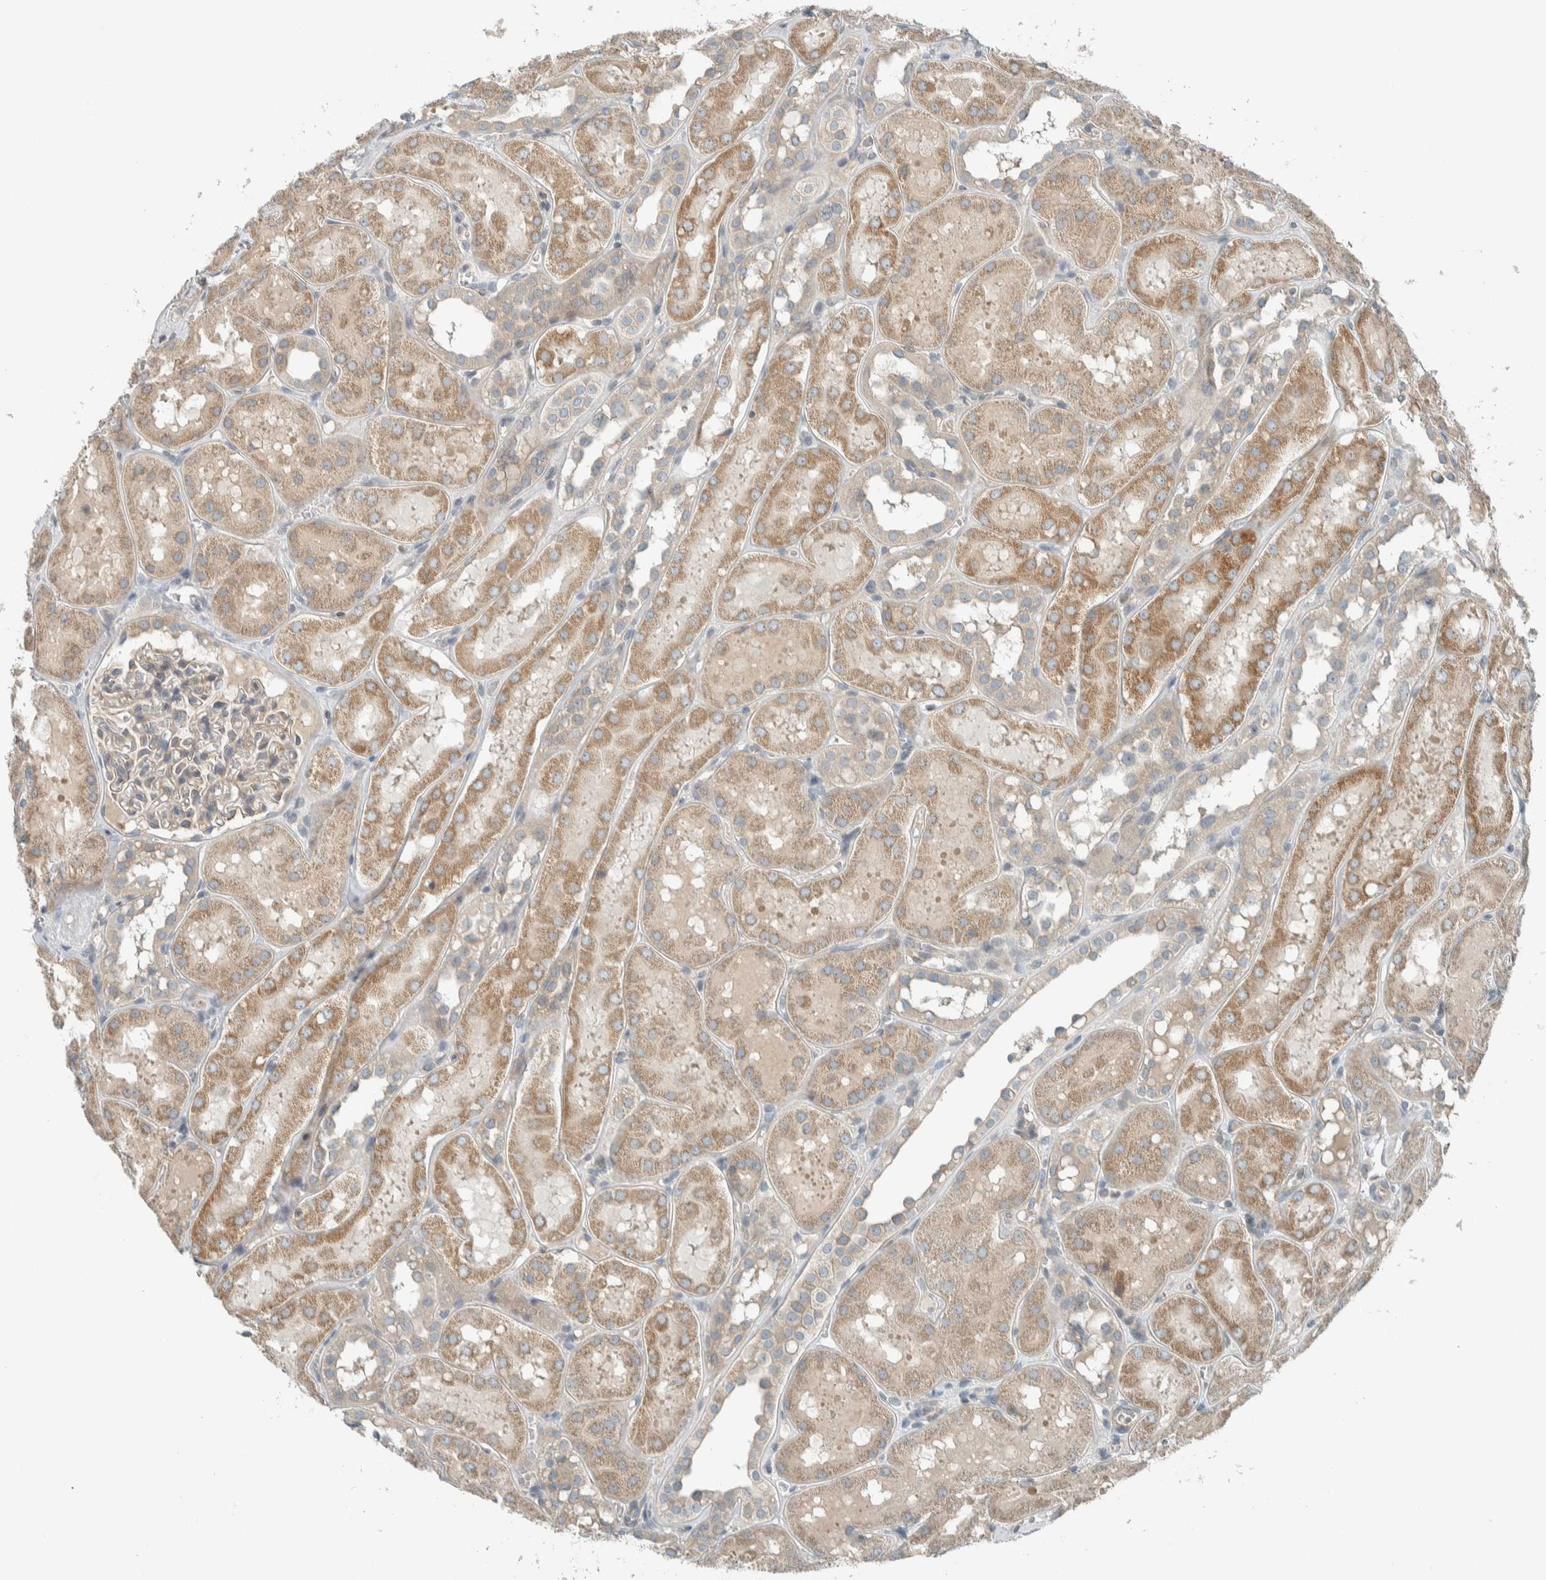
{"staining": {"intensity": "weak", "quantity": "25%-75%", "location": "cytoplasmic/membranous"}, "tissue": "kidney", "cell_type": "Cells in glomeruli", "image_type": "normal", "snomed": [{"axis": "morphology", "description": "Normal tissue, NOS"}, {"axis": "topography", "description": "Kidney"}, {"axis": "topography", "description": "Urinary bladder"}], "caption": "DAB (3,3'-diaminobenzidine) immunohistochemical staining of unremarkable kidney displays weak cytoplasmic/membranous protein staining in approximately 25%-75% of cells in glomeruli. The staining was performed using DAB (3,3'-diaminobenzidine), with brown indicating positive protein expression. Nuclei are stained blue with hematoxylin.", "gene": "SEL1L", "patient": {"sex": "male", "age": 16}}